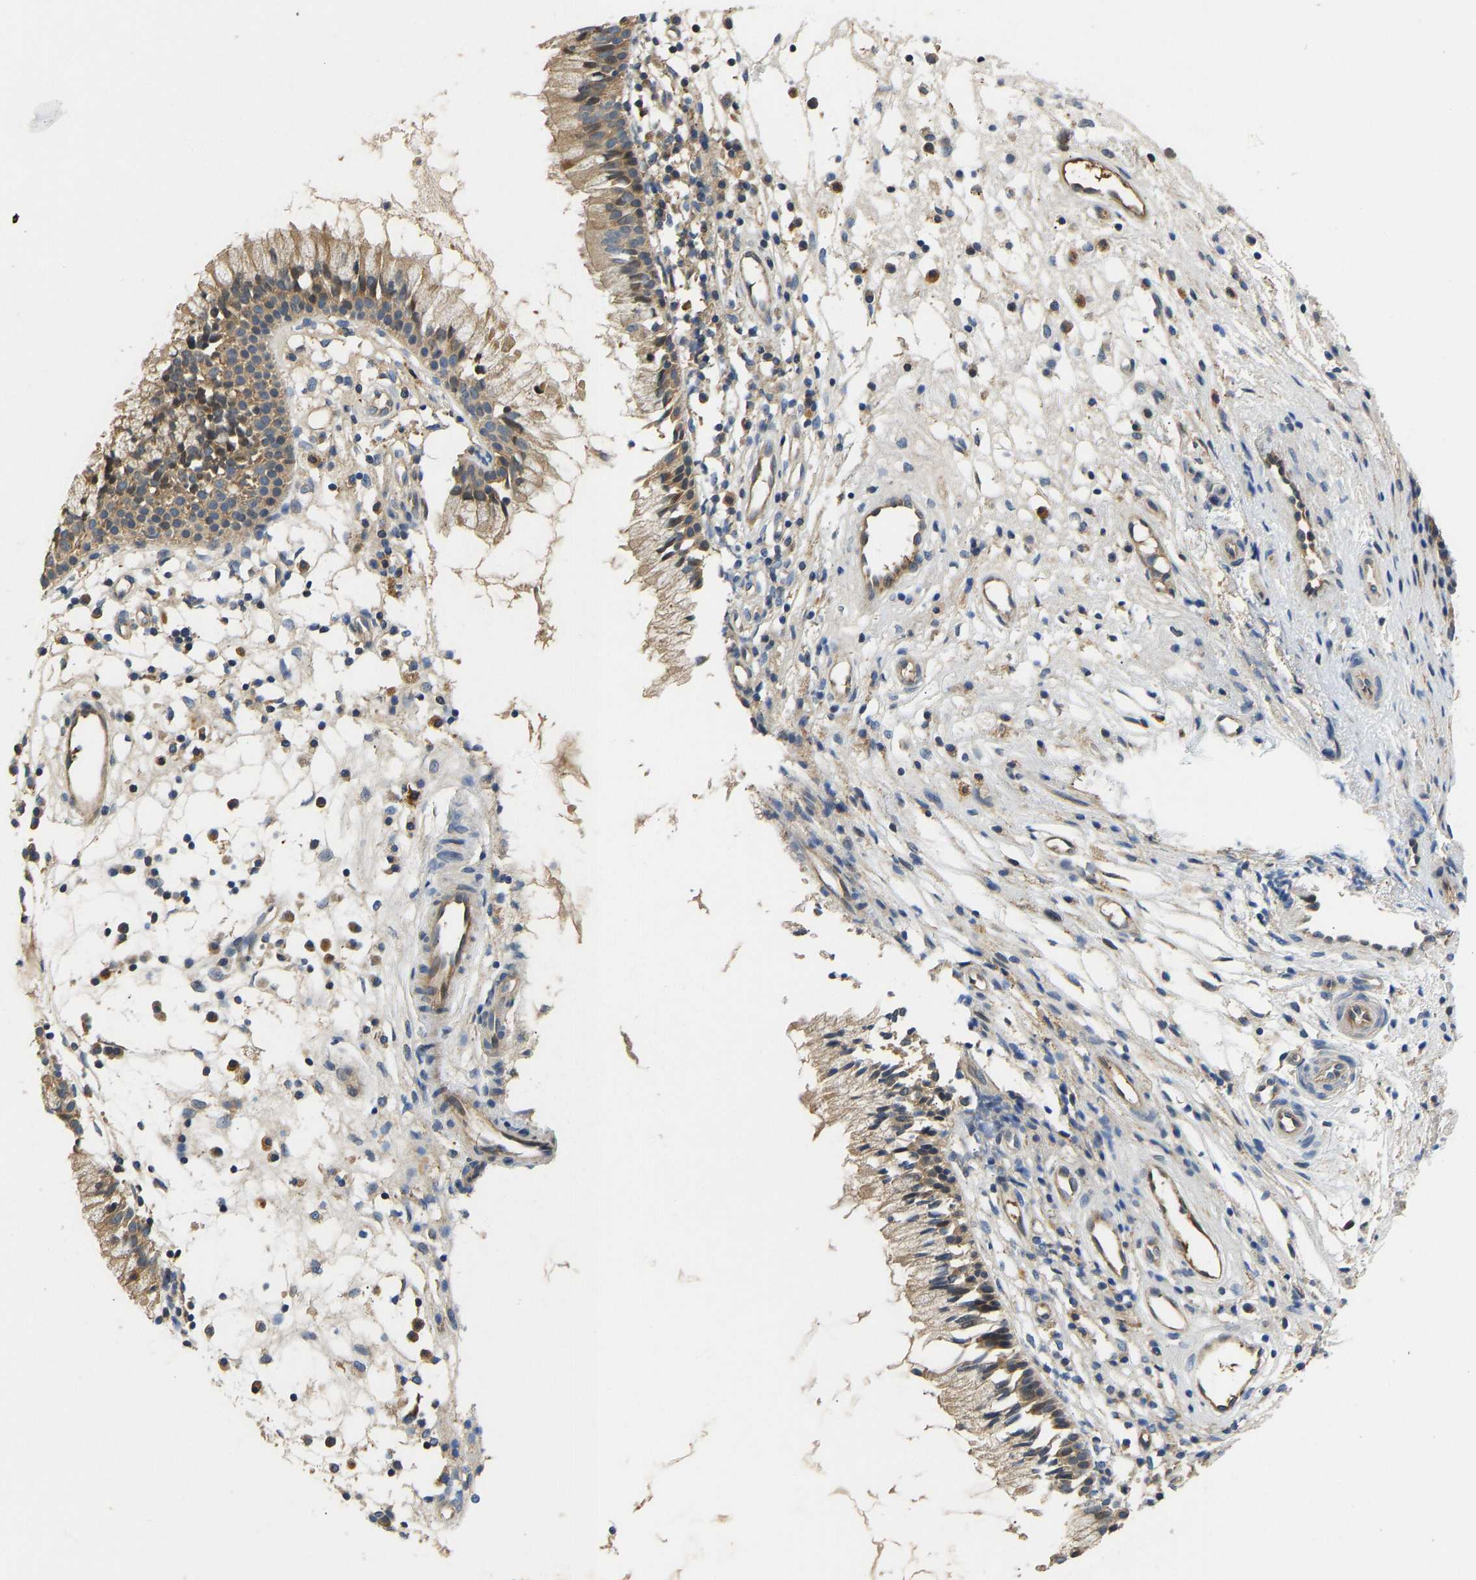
{"staining": {"intensity": "weak", "quantity": ">75%", "location": "cytoplasmic/membranous"}, "tissue": "nasopharynx", "cell_type": "Respiratory epithelial cells", "image_type": "normal", "snomed": [{"axis": "morphology", "description": "Normal tissue, NOS"}, {"axis": "topography", "description": "Nasopharynx"}], "caption": "Weak cytoplasmic/membranous staining for a protein is seen in approximately >75% of respiratory epithelial cells of benign nasopharynx using IHC.", "gene": "VCPKMT", "patient": {"sex": "male", "age": 21}}